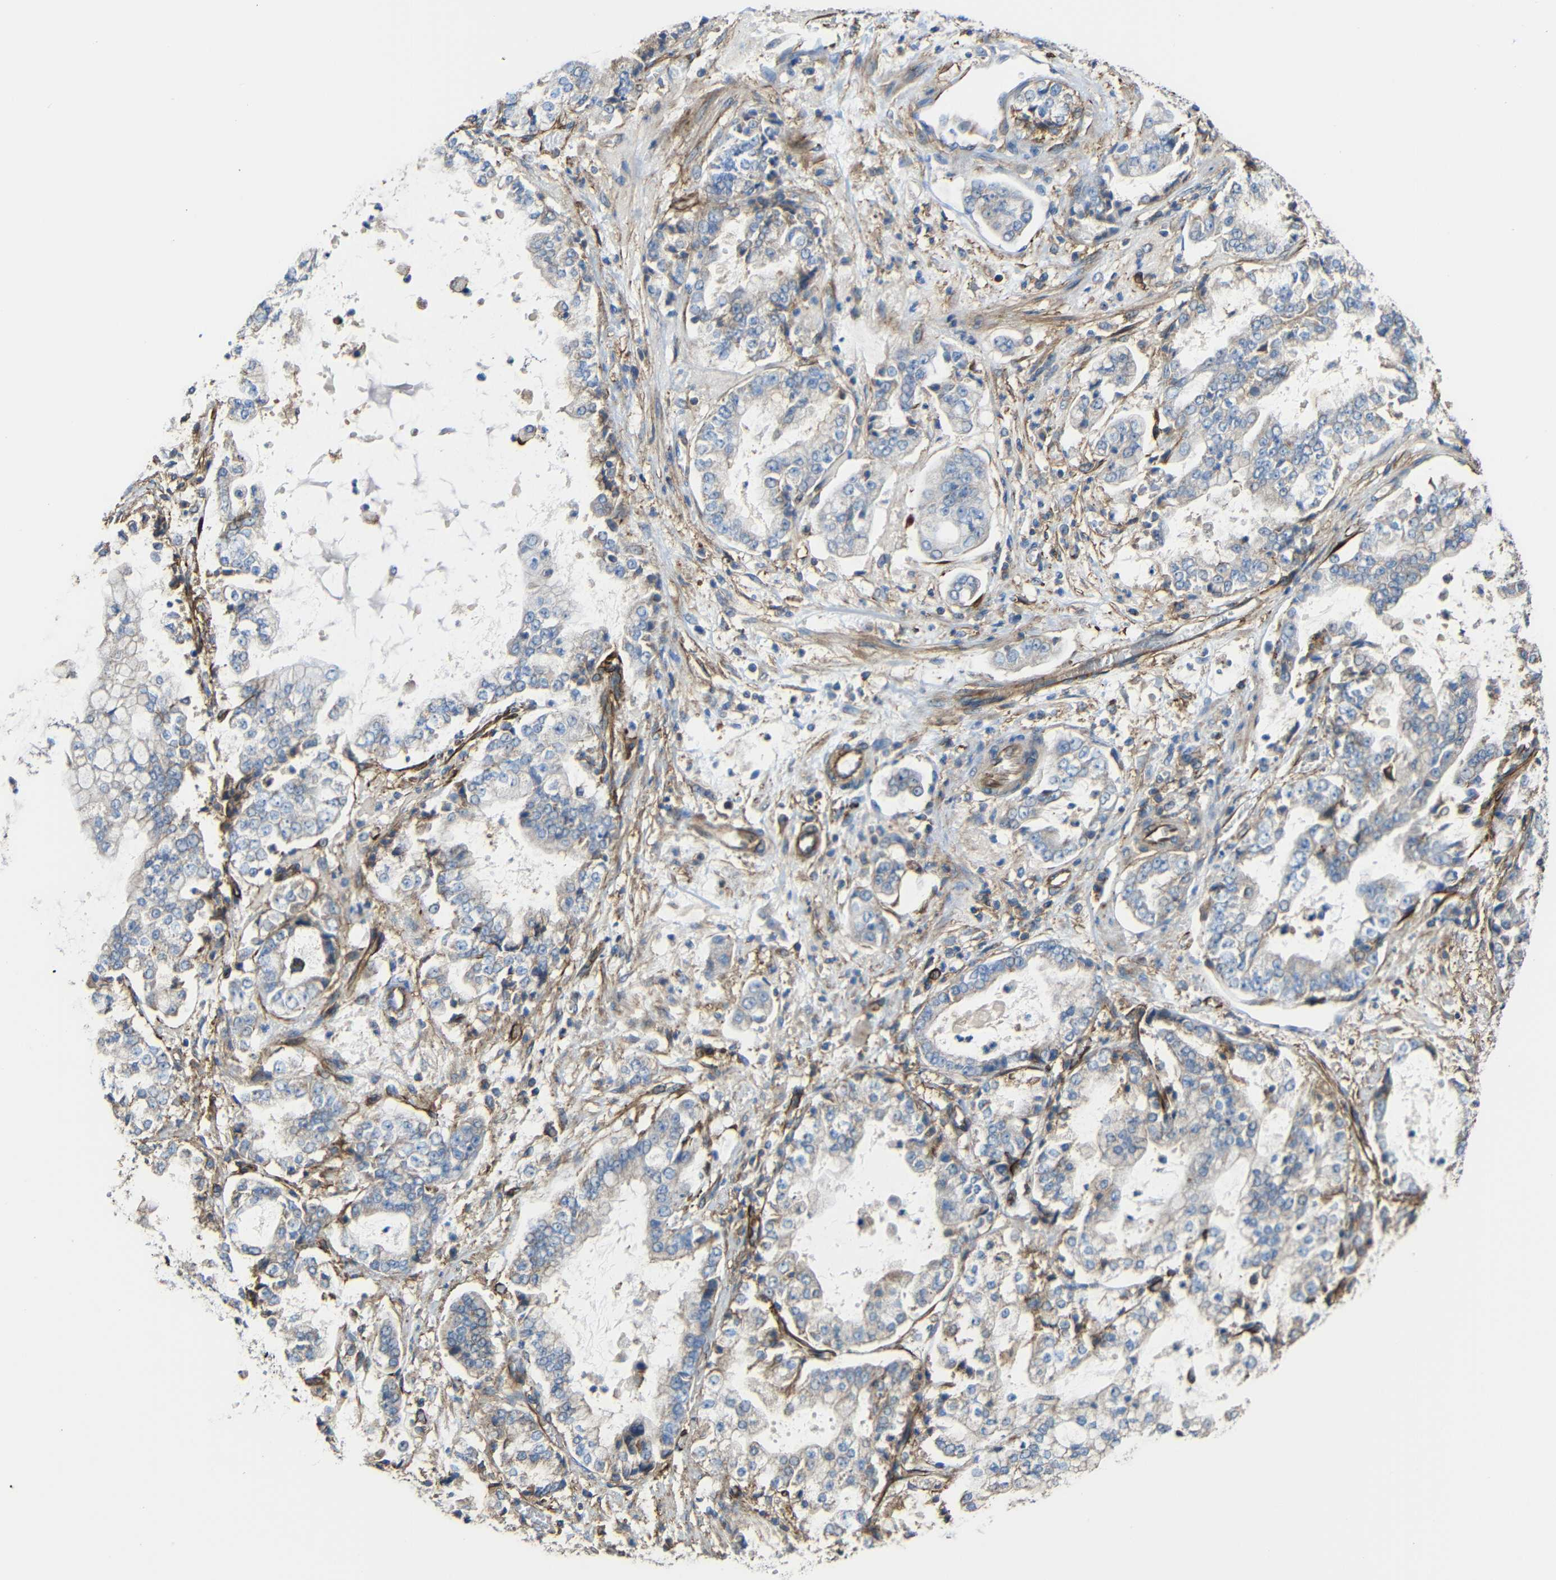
{"staining": {"intensity": "weak", "quantity": "25%-75%", "location": "cytoplasmic/membranous"}, "tissue": "stomach cancer", "cell_type": "Tumor cells", "image_type": "cancer", "snomed": [{"axis": "morphology", "description": "Adenocarcinoma, NOS"}, {"axis": "topography", "description": "Stomach"}], "caption": "DAB (3,3'-diaminobenzidine) immunohistochemical staining of human stomach cancer displays weak cytoplasmic/membranous protein positivity in about 25%-75% of tumor cells. Nuclei are stained in blue.", "gene": "IGSF10", "patient": {"sex": "male", "age": 76}}